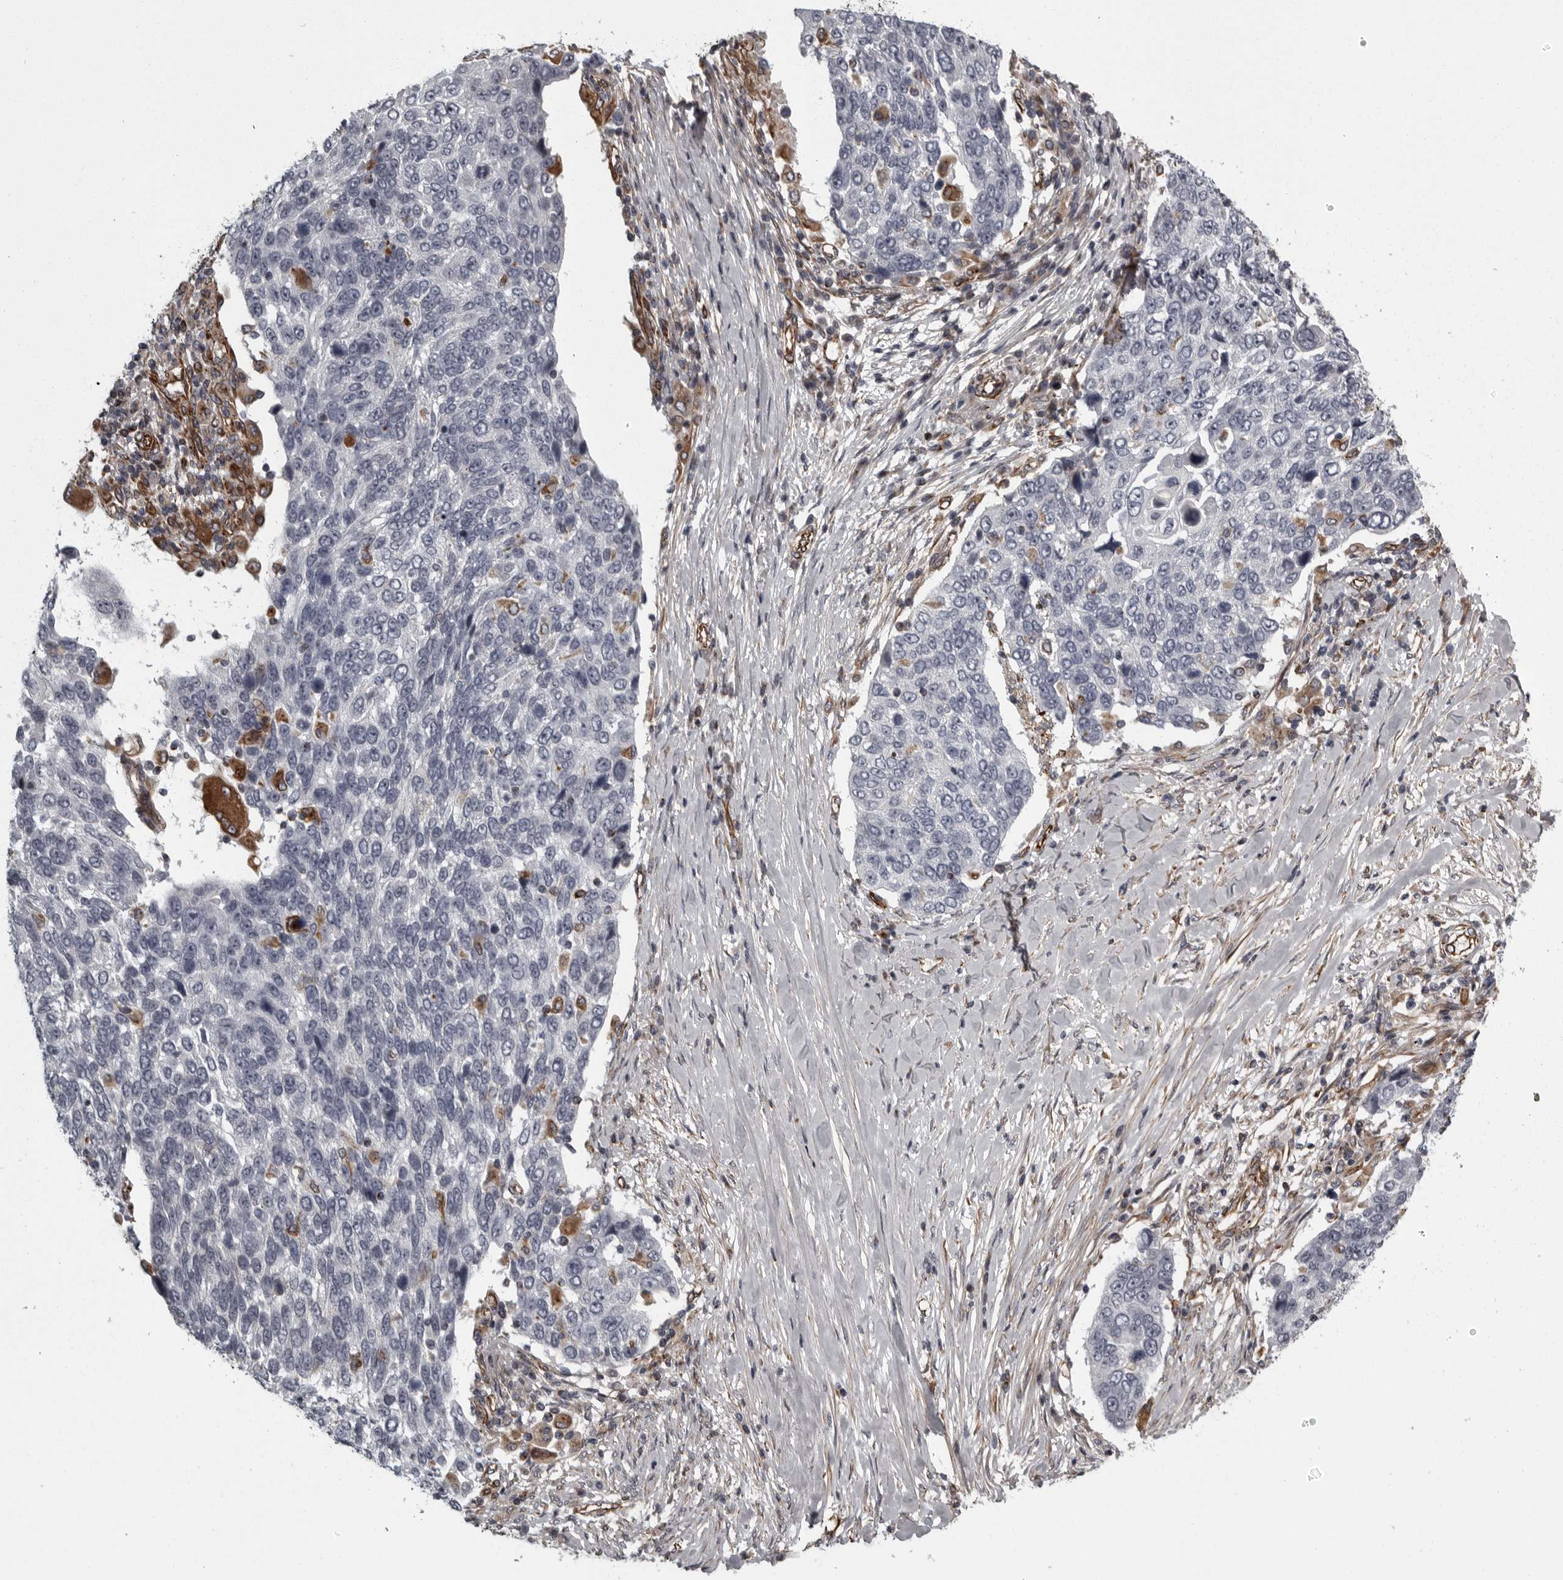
{"staining": {"intensity": "negative", "quantity": "none", "location": "none"}, "tissue": "lung cancer", "cell_type": "Tumor cells", "image_type": "cancer", "snomed": [{"axis": "morphology", "description": "Squamous cell carcinoma, NOS"}, {"axis": "topography", "description": "Lung"}], "caption": "Tumor cells show no significant expression in lung squamous cell carcinoma. Brightfield microscopy of immunohistochemistry stained with DAB (3,3'-diaminobenzidine) (brown) and hematoxylin (blue), captured at high magnification.", "gene": "FAAP100", "patient": {"sex": "male", "age": 66}}